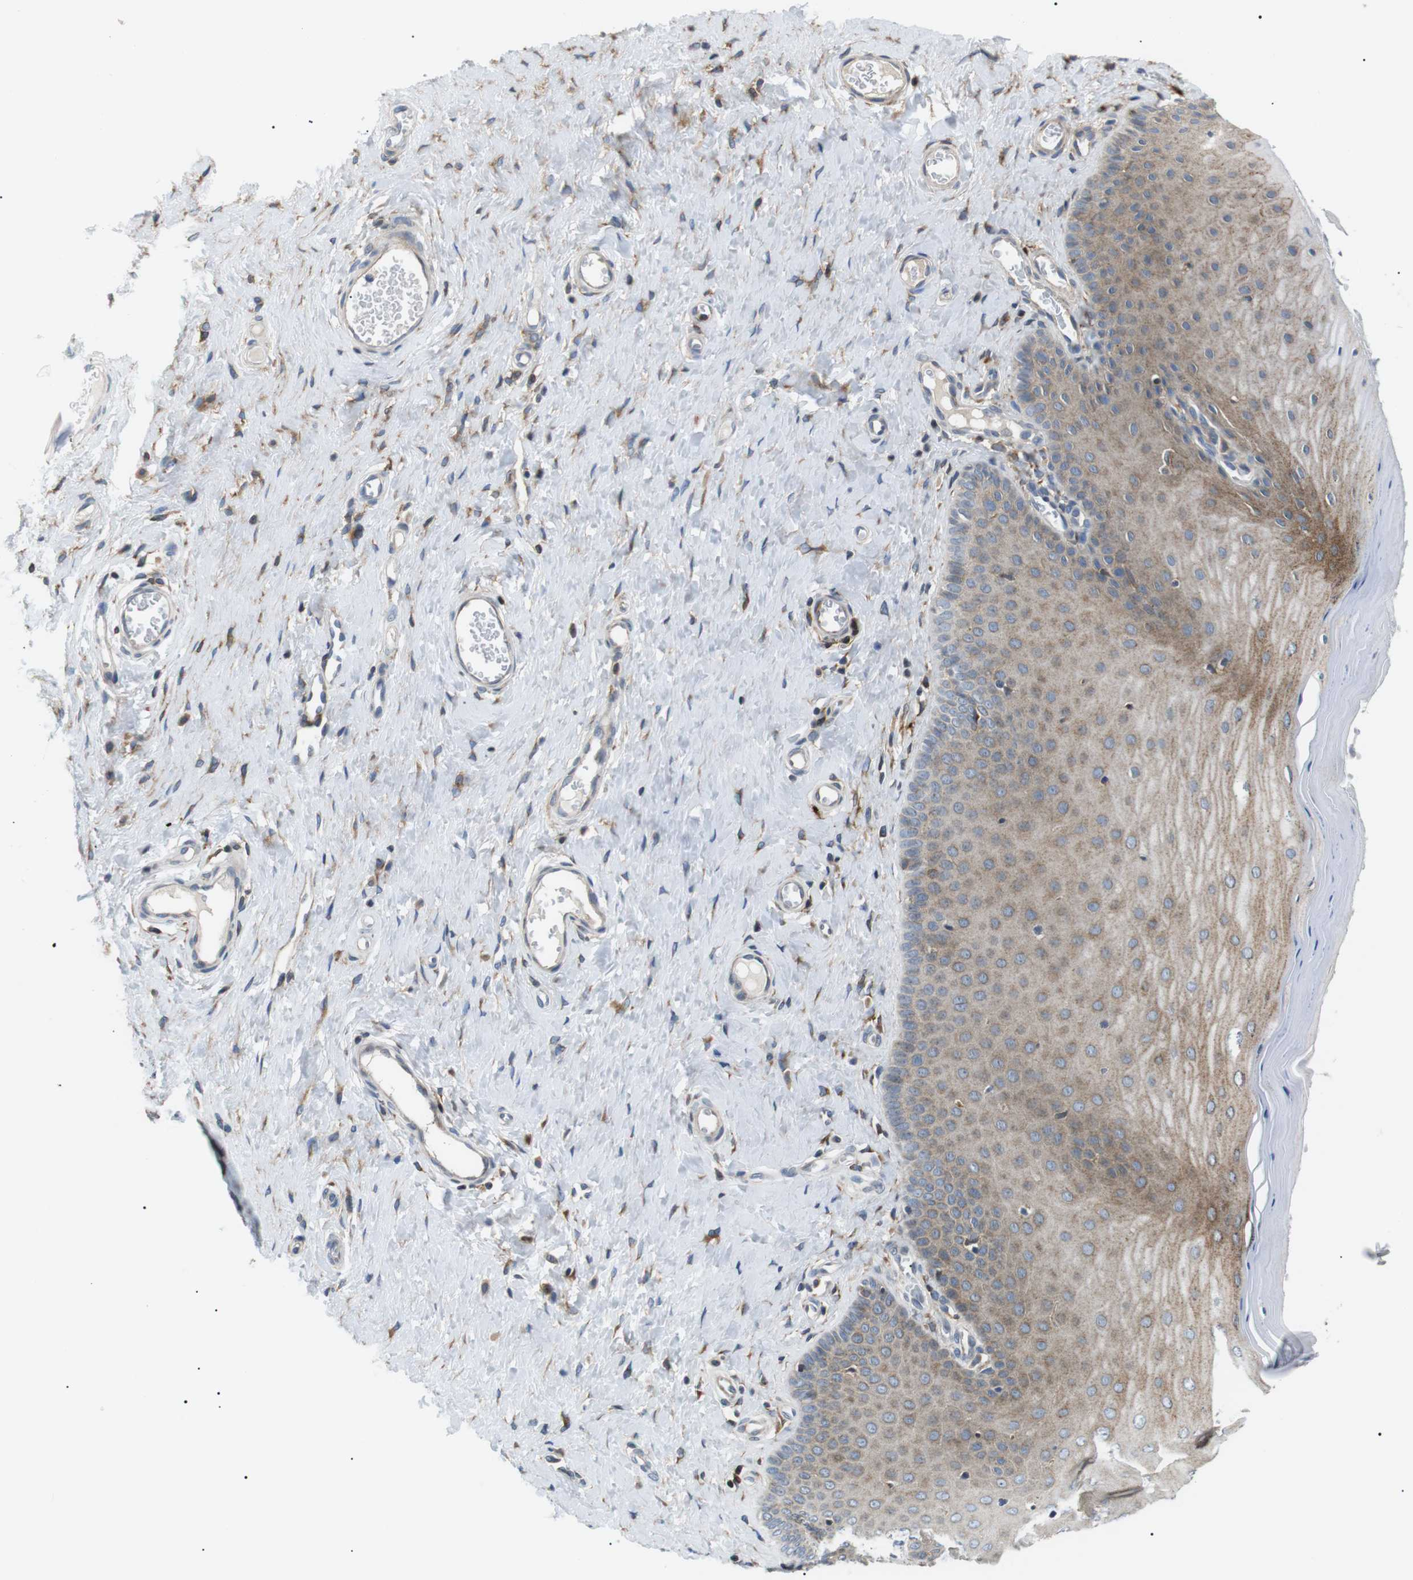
{"staining": {"intensity": "moderate", "quantity": ">75%", "location": "cytoplasmic/membranous"}, "tissue": "cervix", "cell_type": "Glandular cells", "image_type": "normal", "snomed": [{"axis": "morphology", "description": "Normal tissue, NOS"}, {"axis": "topography", "description": "Cervix"}], "caption": "Normal cervix displays moderate cytoplasmic/membranous staining in approximately >75% of glandular cells, visualized by immunohistochemistry.", "gene": "RAB9A", "patient": {"sex": "female", "age": 55}}